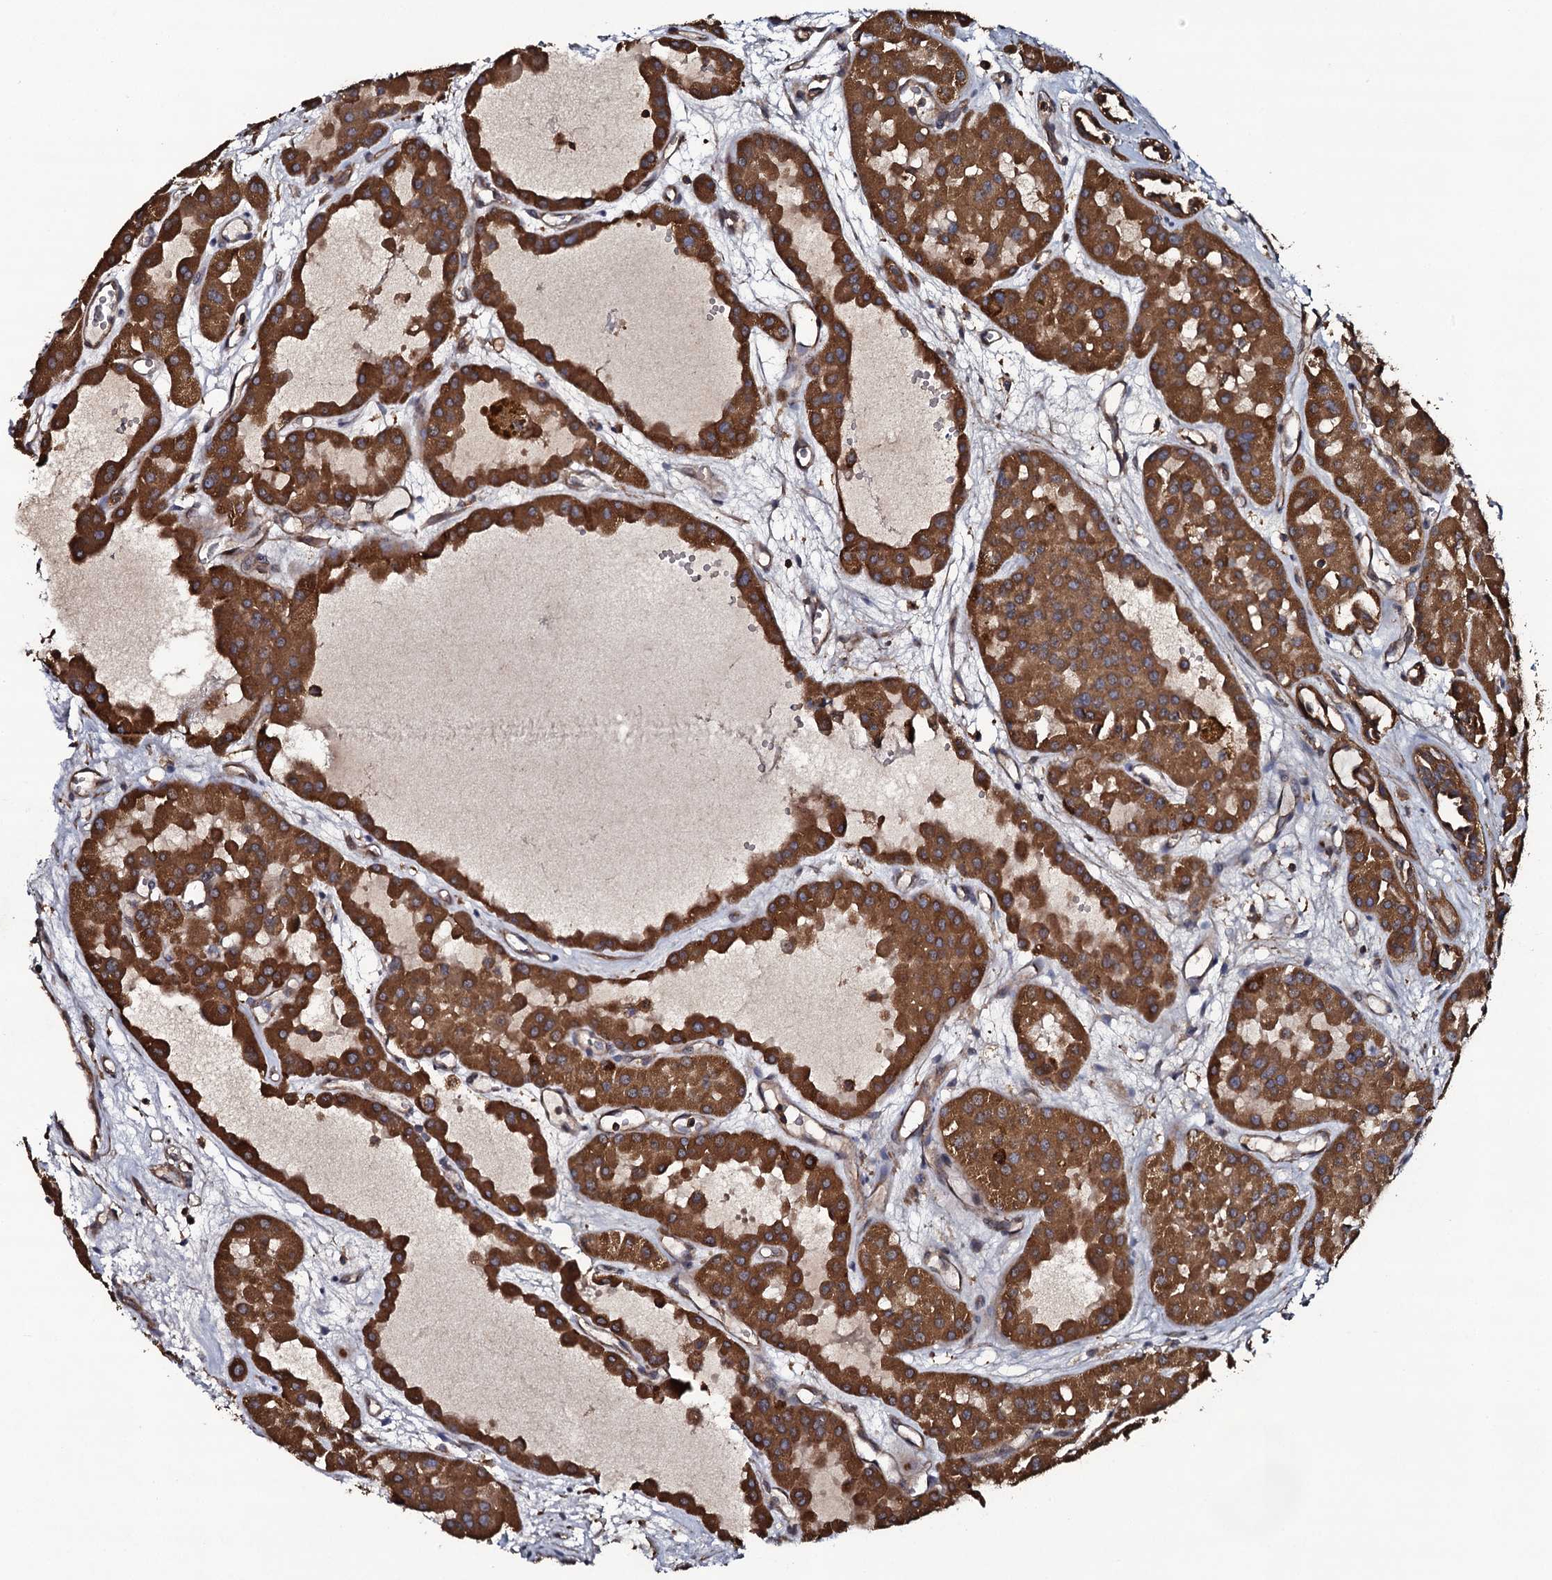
{"staining": {"intensity": "moderate", "quantity": ">75%", "location": "cytoplasmic/membranous"}, "tissue": "renal cancer", "cell_type": "Tumor cells", "image_type": "cancer", "snomed": [{"axis": "morphology", "description": "Carcinoma, NOS"}, {"axis": "topography", "description": "Kidney"}], "caption": "Carcinoma (renal) stained with a protein marker reveals moderate staining in tumor cells.", "gene": "VWA8", "patient": {"sex": "female", "age": 75}}